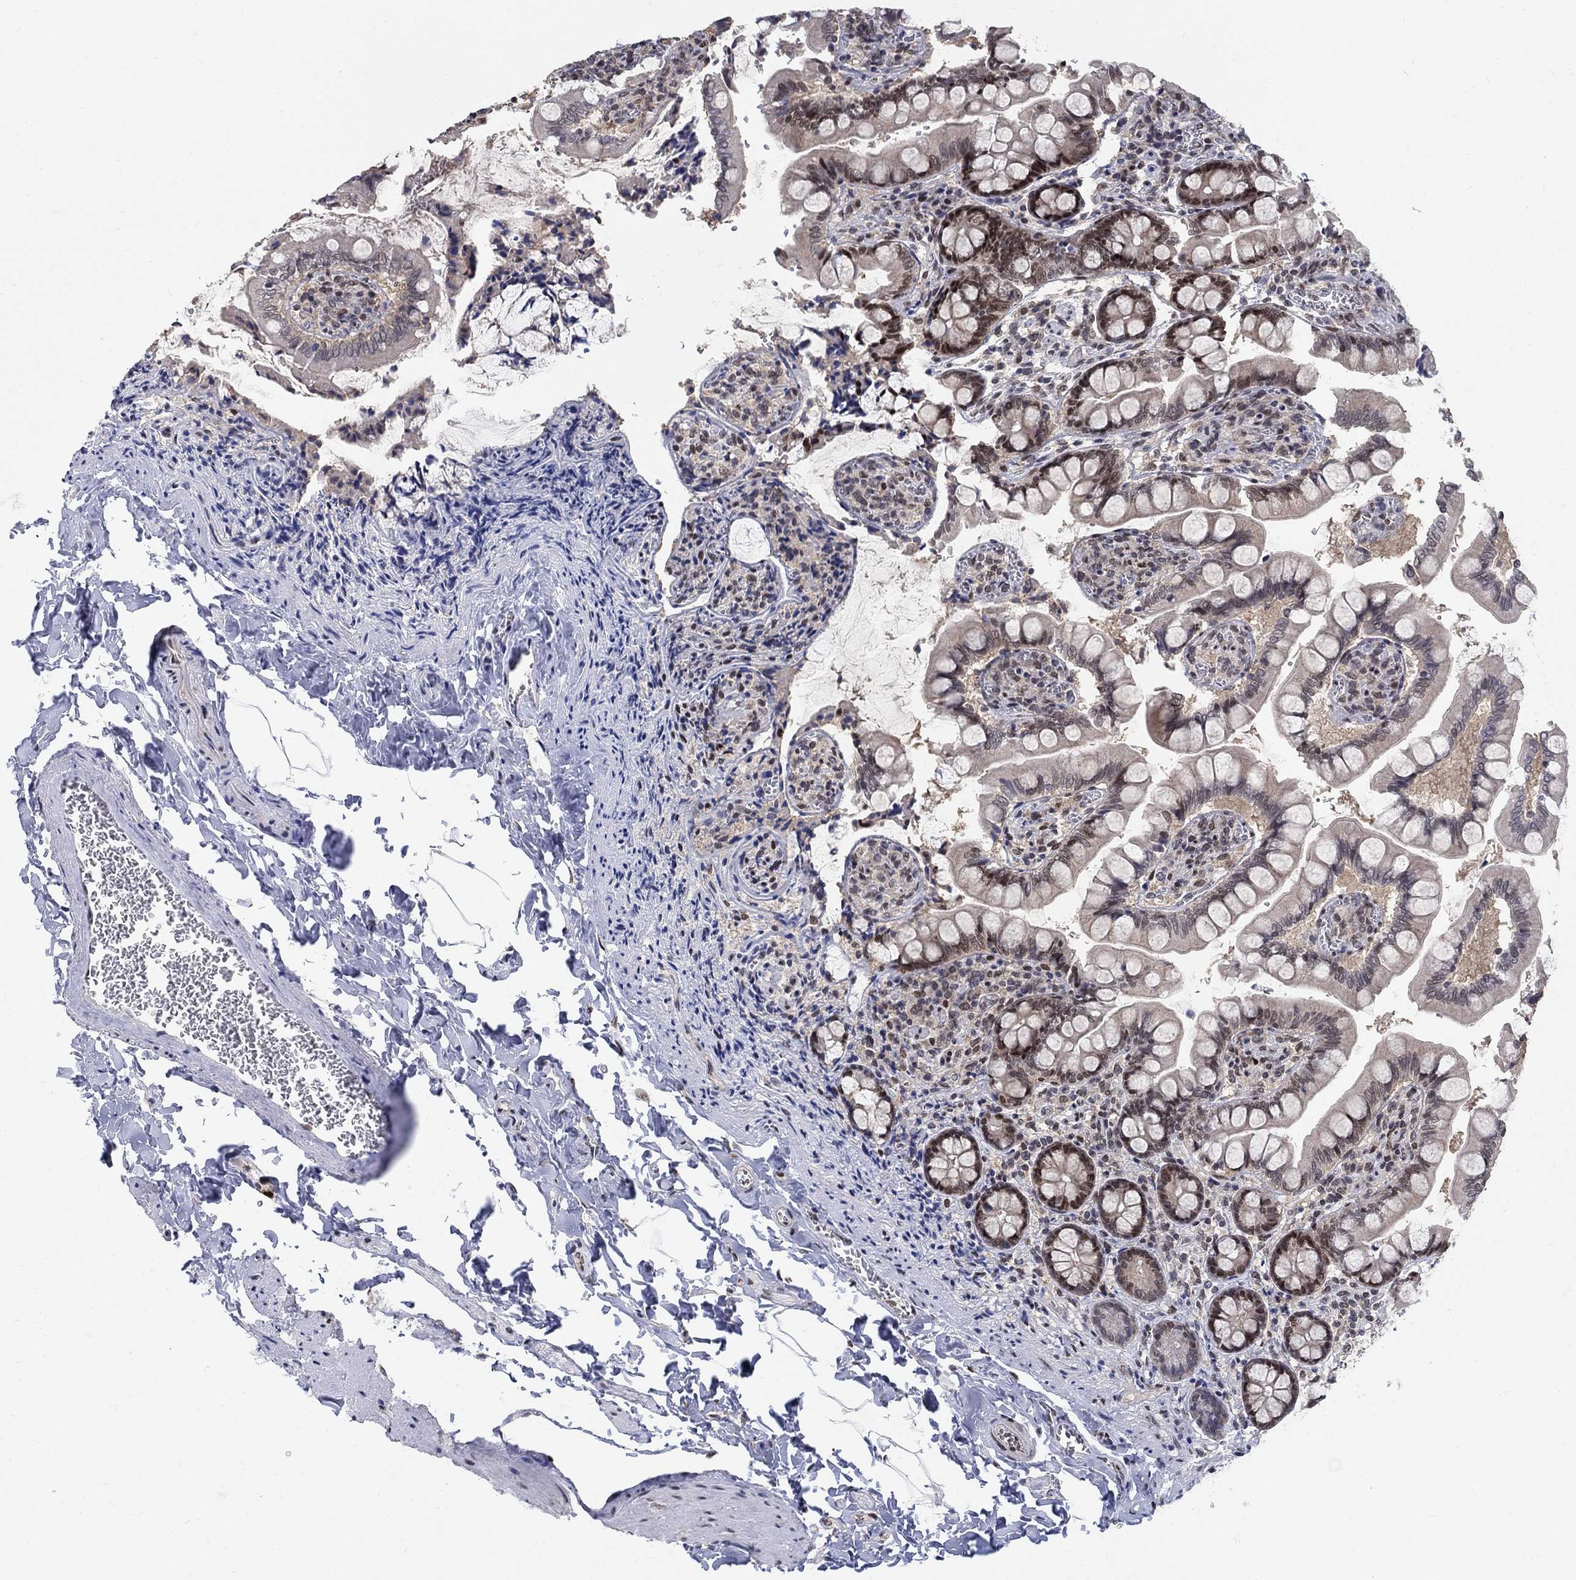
{"staining": {"intensity": "negative", "quantity": "none", "location": "none"}, "tissue": "small intestine", "cell_type": "Glandular cells", "image_type": "normal", "snomed": [{"axis": "morphology", "description": "Normal tissue, NOS"}, {"axis": "topography", "description": "Small intestine"}], "caption": "High power microscopy micrograph of an immunohistochemistry (IHC) histopathology image of unremarkable small intestine, revealing no significant staining in glandular cells. (DAB immunohistochemistry, high magnification).", "gene": "CENPE", "patient": {"sex": "female", "age": 56}}